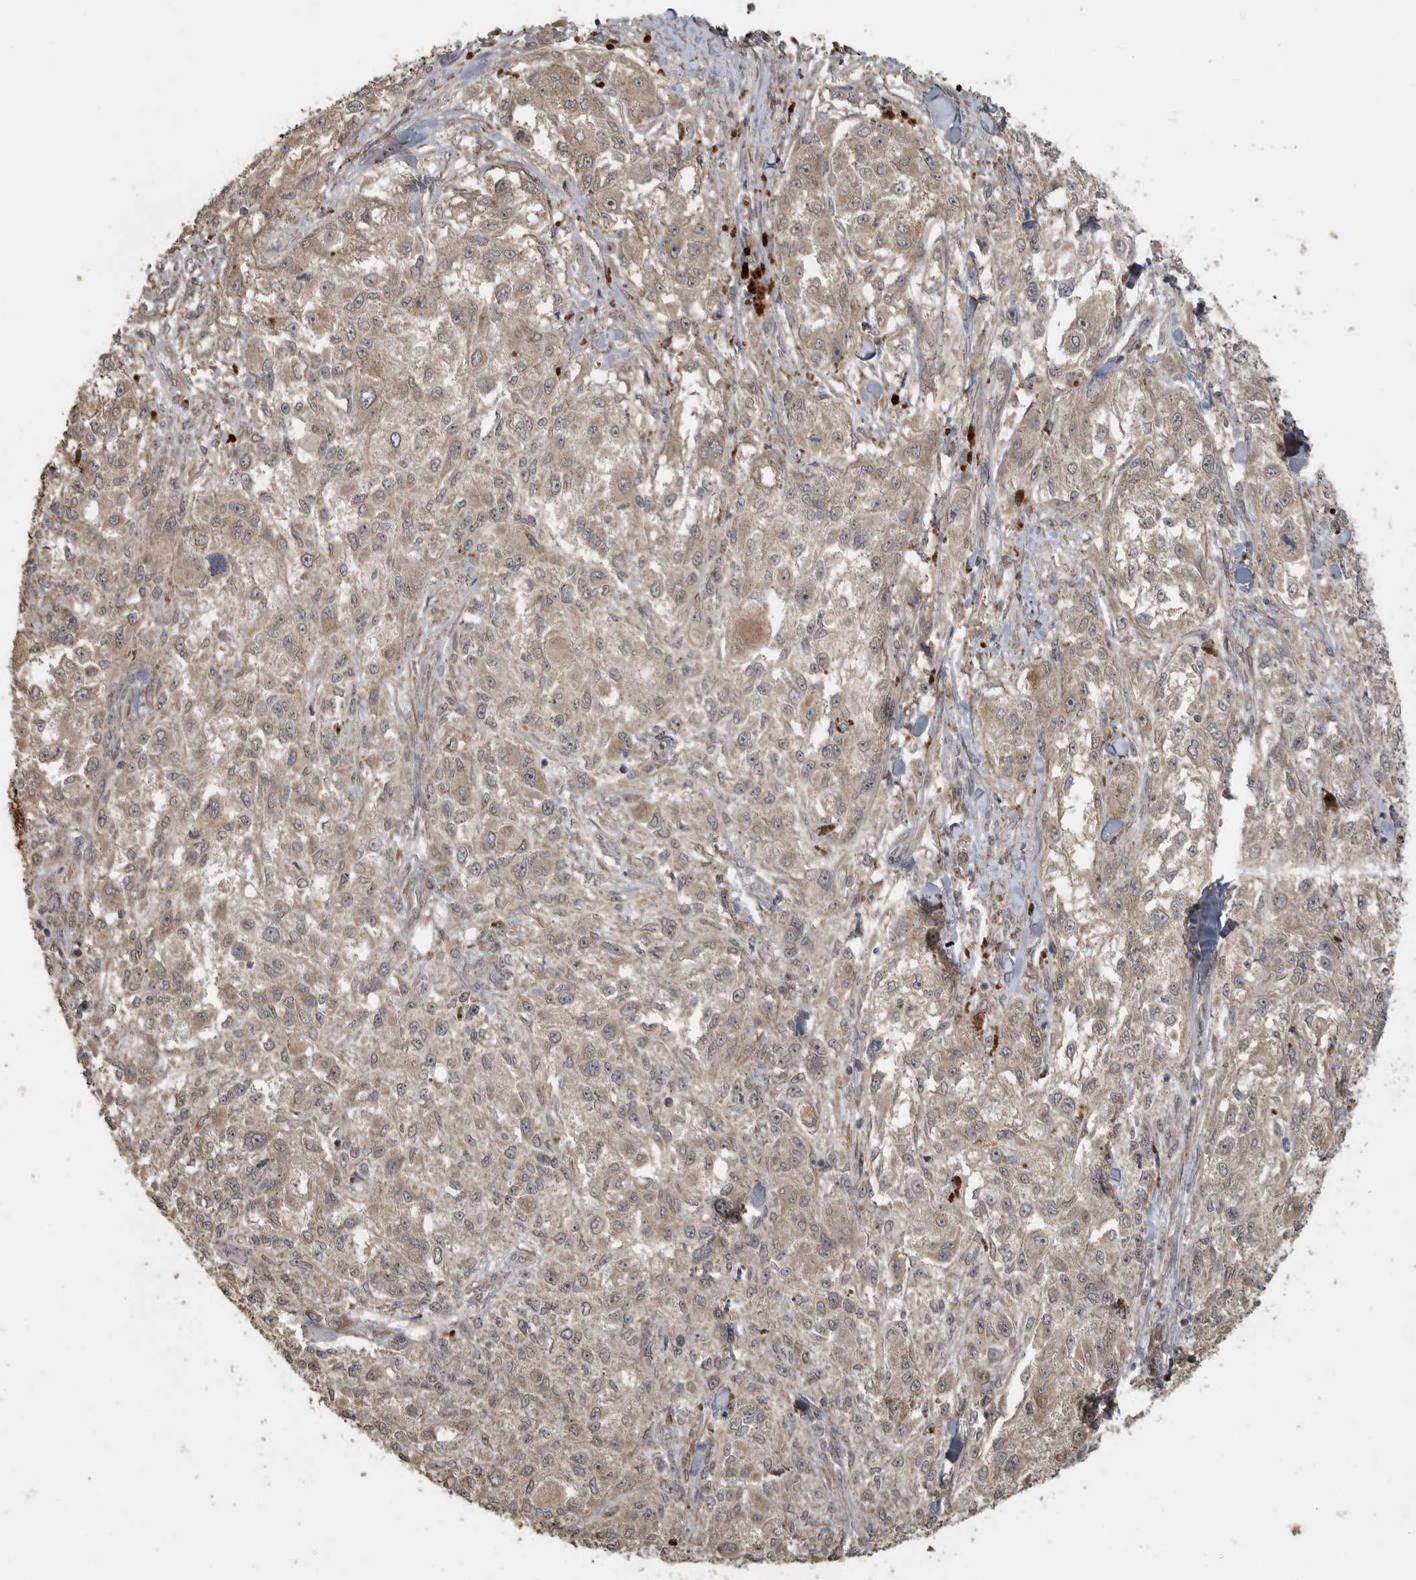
{"staining": {"intensity": "weak", "quantity": "25%-75%", "location": "cytoplasmic/membranous"}, "tissue": "melanoma", "cell_type": "Tumor cells", "image_type": "cancer", "snomed": [{"axis": "morphology", "description": "Necrosis, NOS"}, {"axis": "morphology", "description": "Malignant melanoma, NOS"}, {"axis": "topography", "description": "Skin"}], "caption": "Immunohistochemical staining of human melanoma shows weak cytoplasmic/membranous protein positivity in approximately 25%-75% of tumor cells.", "gene": "LLGL1", "patient": {"sex": "female", "age": 87}}